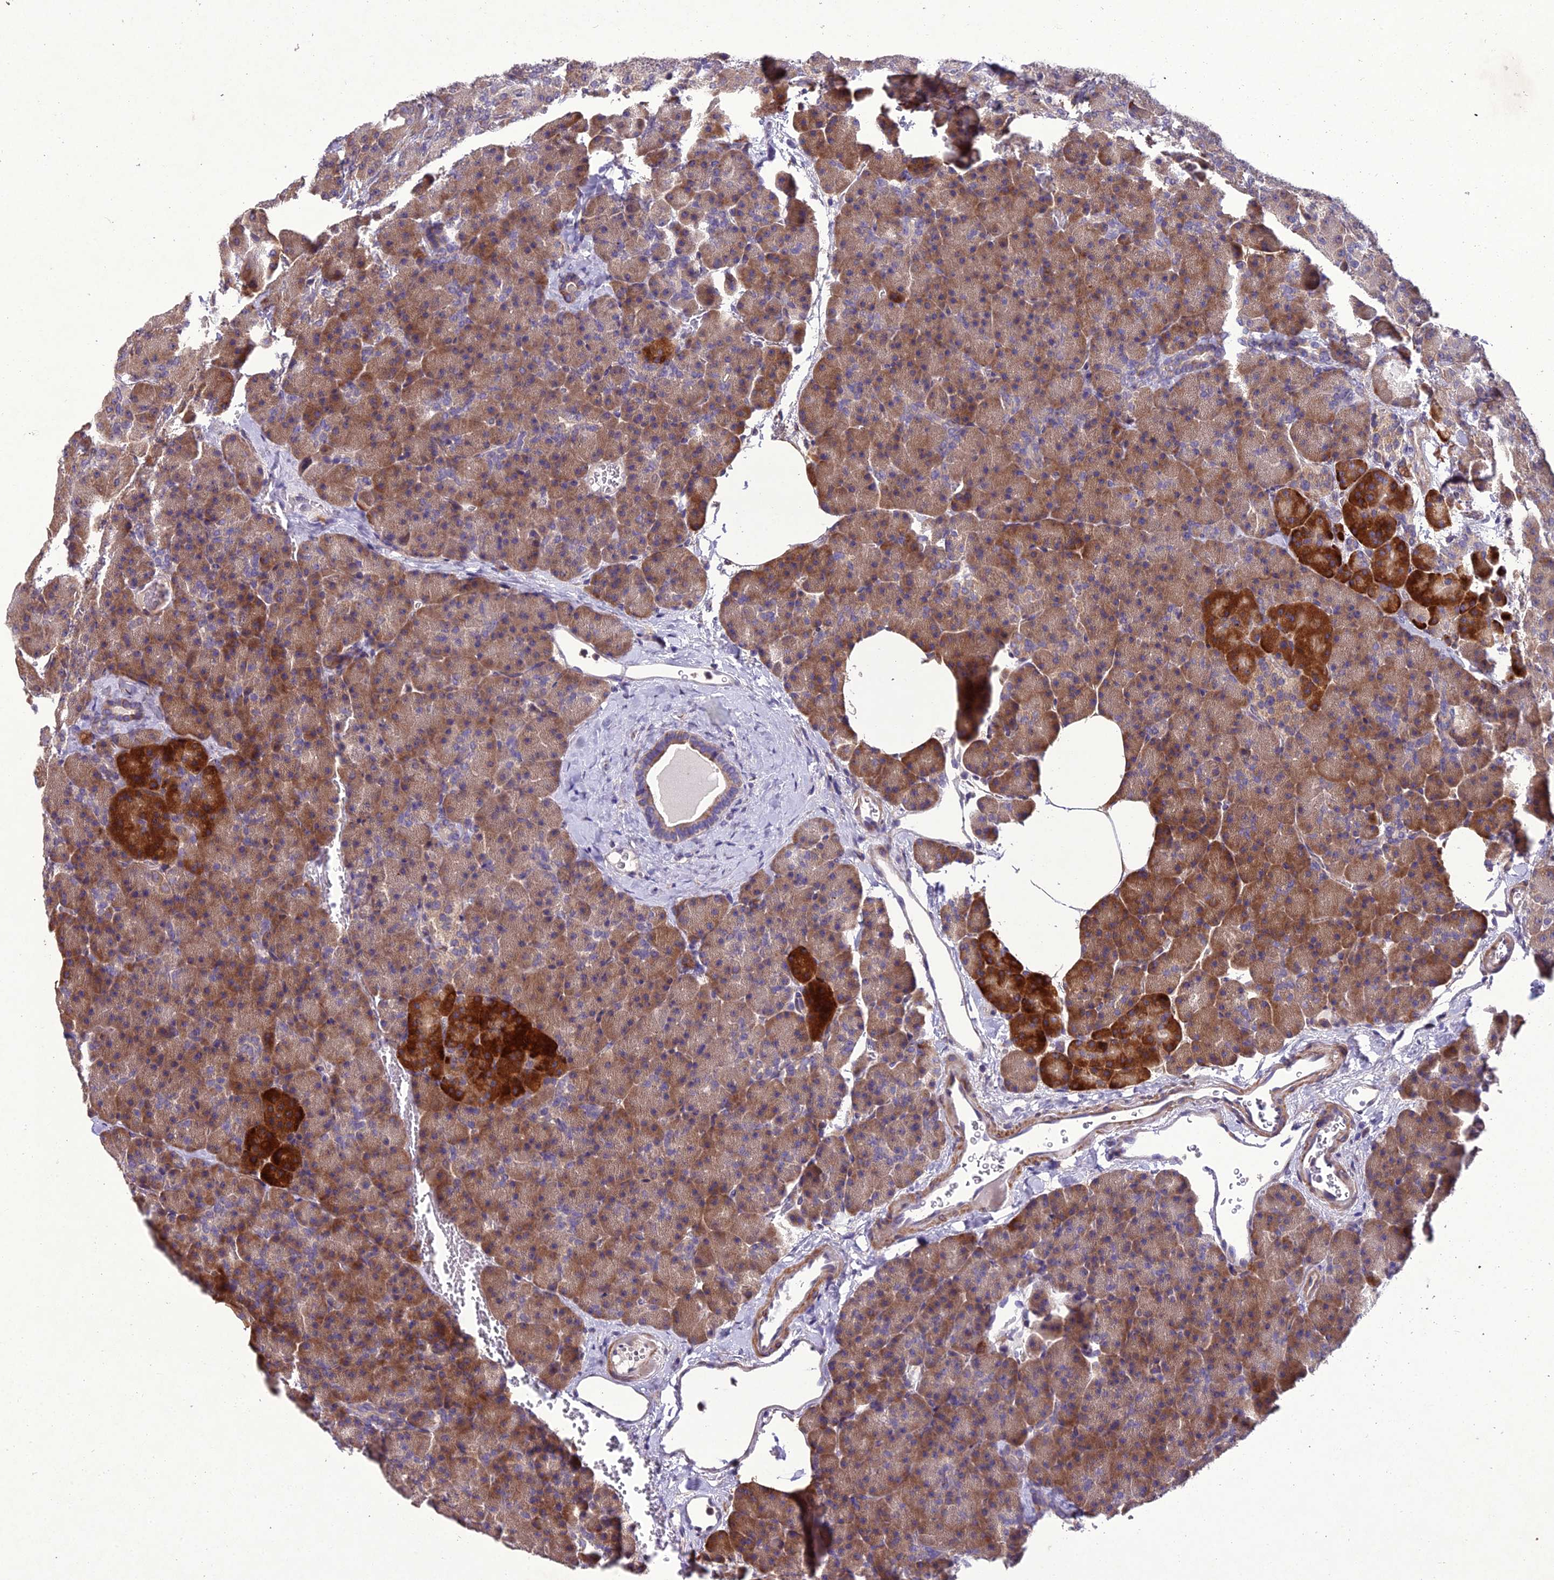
{"staining": {"intensity": "moderate", "quantity": ">75%", "location": "cytoplasmic/membranous"}, "tissue": "pancreas", "cell_type": "Exocrine glandular cells", "image_type": "normal", "snomed": [{"axis": "morphology", "description": "Normal tissue, NOS"}, {"axis": "morphology", "description": "Carcinoid, malignant, NOS"}, {"axis": "topography", "description": "Pancreas"}], "caption": "The image displays a brown stain indicating the presence of a protein in the cytoplasmic/membranous of exocrine glandular cells in pancreas.", "gene": "CENPL", "patient": {"sex": "female", "age": 35}}